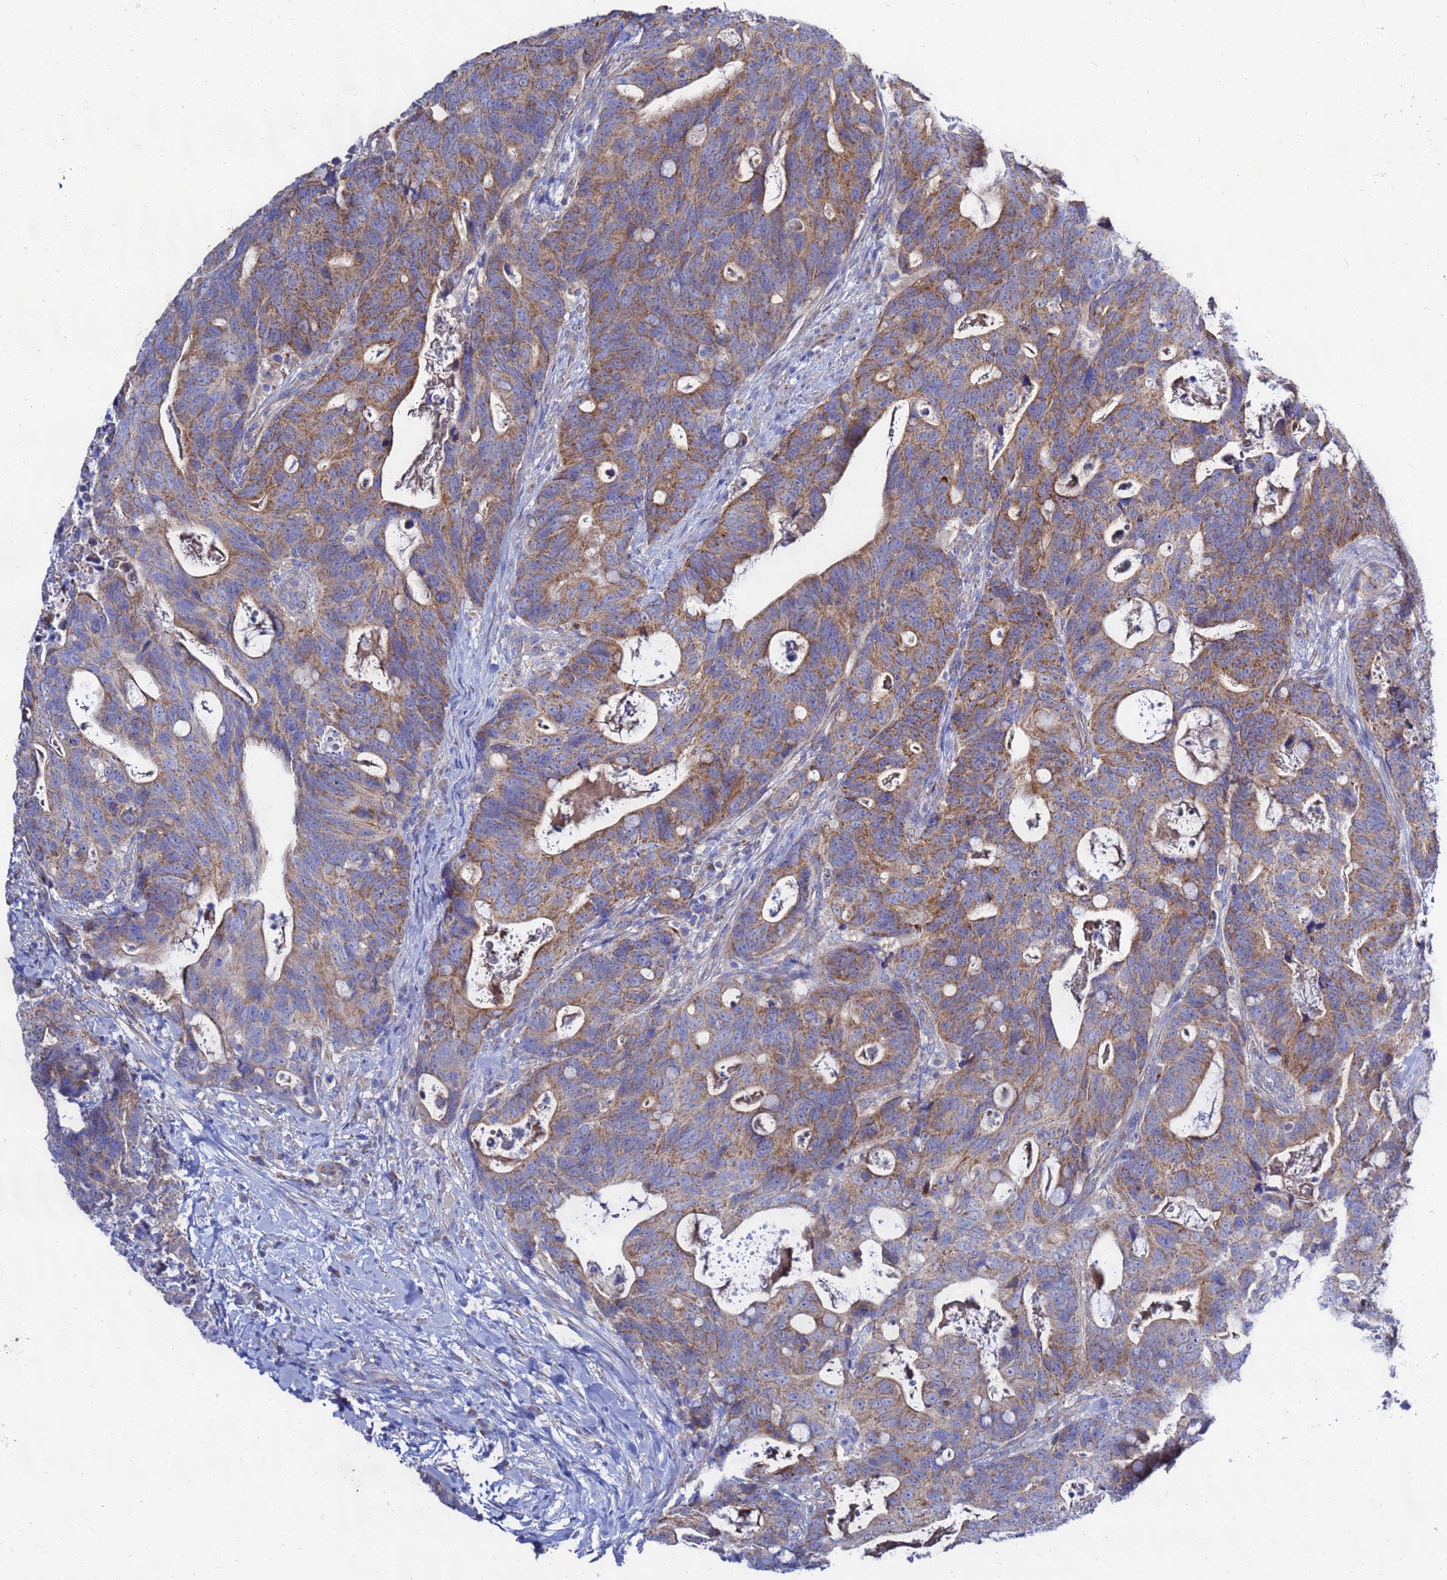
{"staining": {"intensity": "moderate", "quantity": ">75%", "location": "cytoplasmic/membranous"}, "tissue": "colorectal cancer", "cell_type": "Tumor cells", "image_type": "cancer", "snomed": [{"axis": "morphology", "description": "Adenocarcinoma, NOS"}, {"axis": "topography", "description": "Colon"}], "caption": "This micrograph demonstrates colorectal cancer (adenocarcinoma) stained with immunohistochemistry (IHC) to label a protein in brown. The cytoplasmic/membranous of tumor cells show moderate positivity for the protein. Nuclei are counter-stained blue.", "gene": "FAHD2A", "patient": {"sex": "female", "age": 82}}